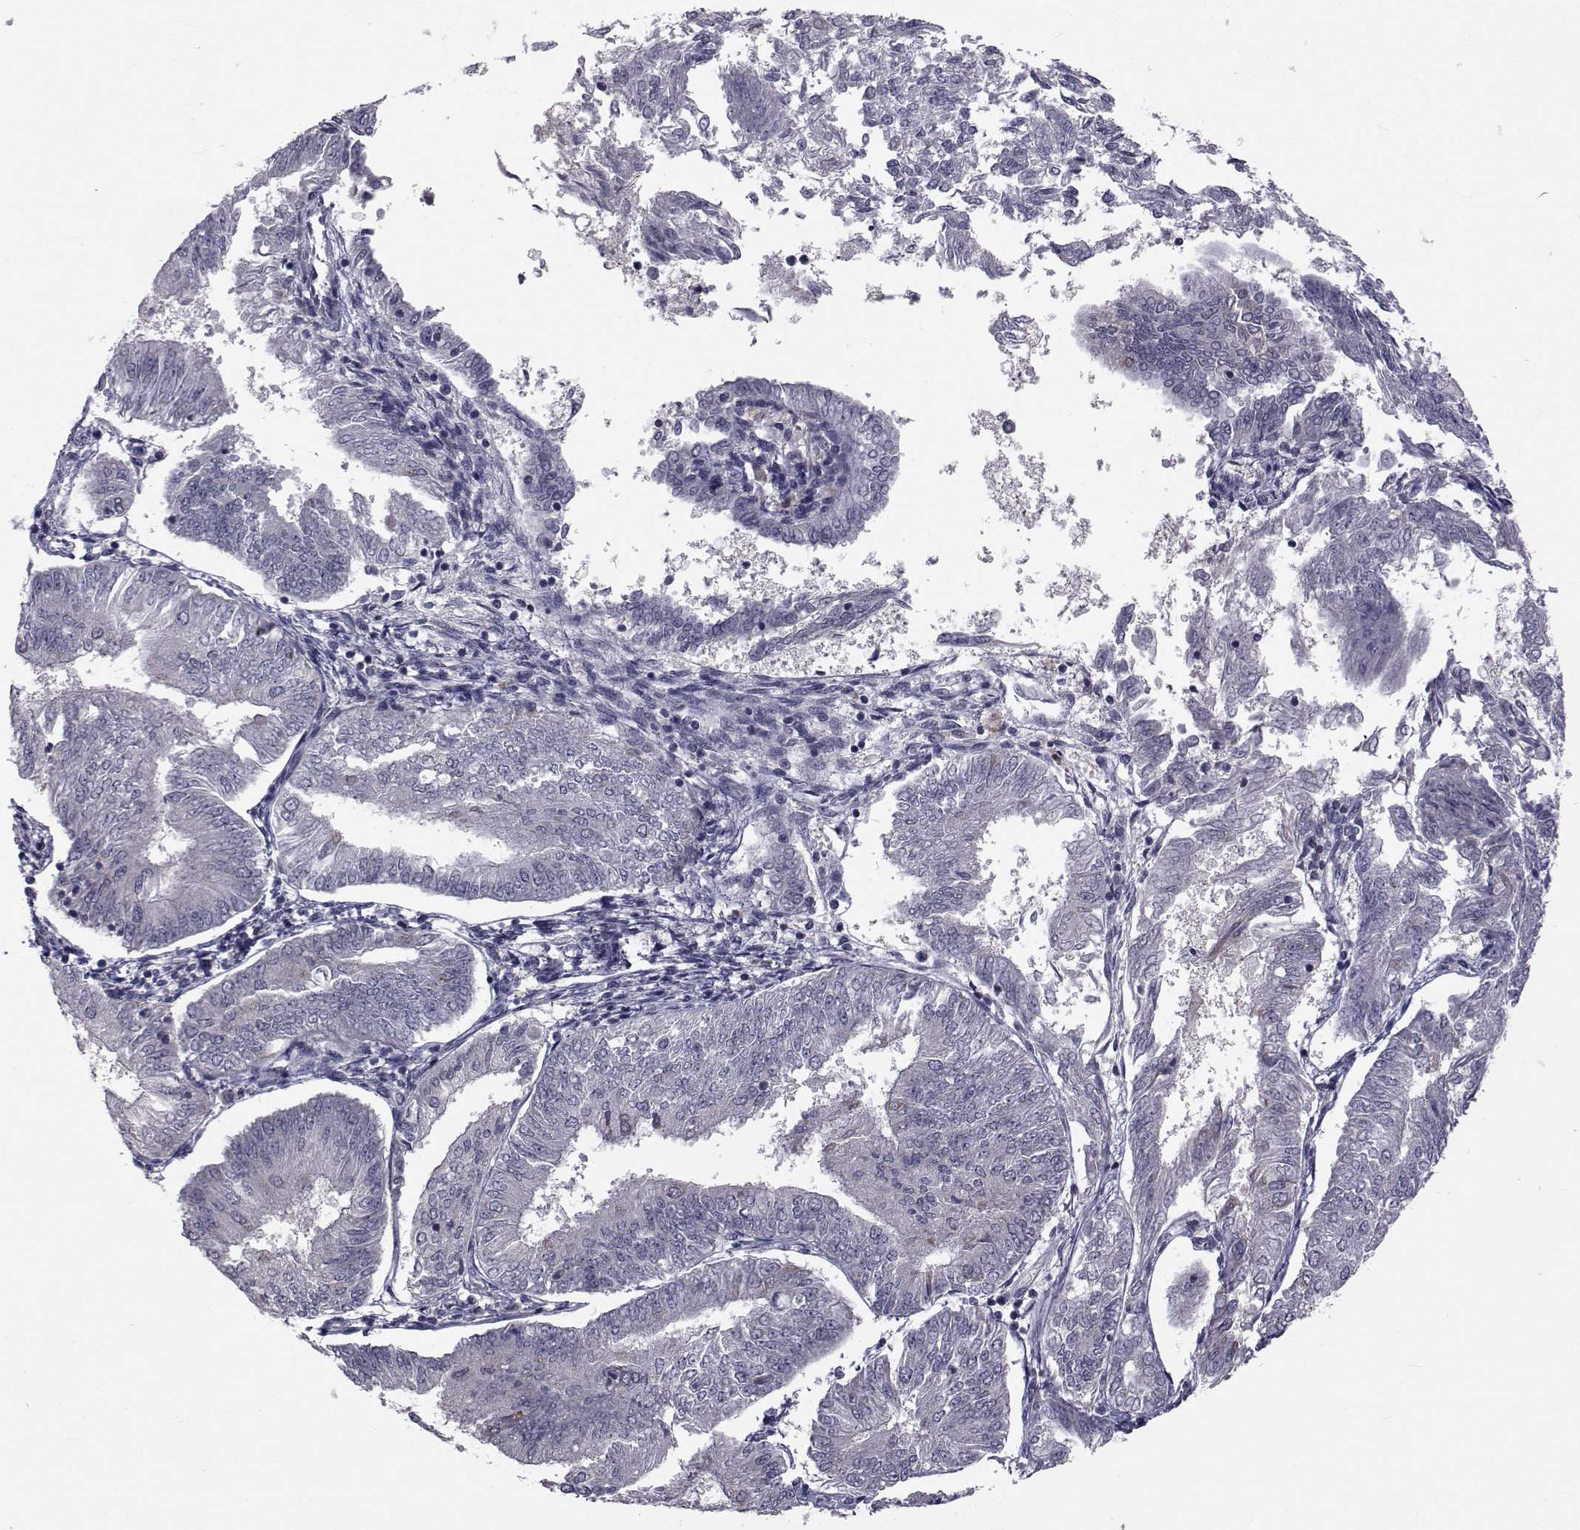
{"staining": {"intensity": "negative", "quantity": "none", "location": "none"}, "tissue": "endometrial cancer", "cell_type": "Tumor cells", "image_type": "cancer", "snomed": [{"axis": "morphology", "description": "Adenocarcinoma, NOS"}, {"axis": "topography", "description": "Endometrium"}], "caption": "An image of endometrial cancer stained for a protein reveals no brown staining in tumor cells.", "gene": "FDXR", "patient": {"sex": "female", "age": 58}}